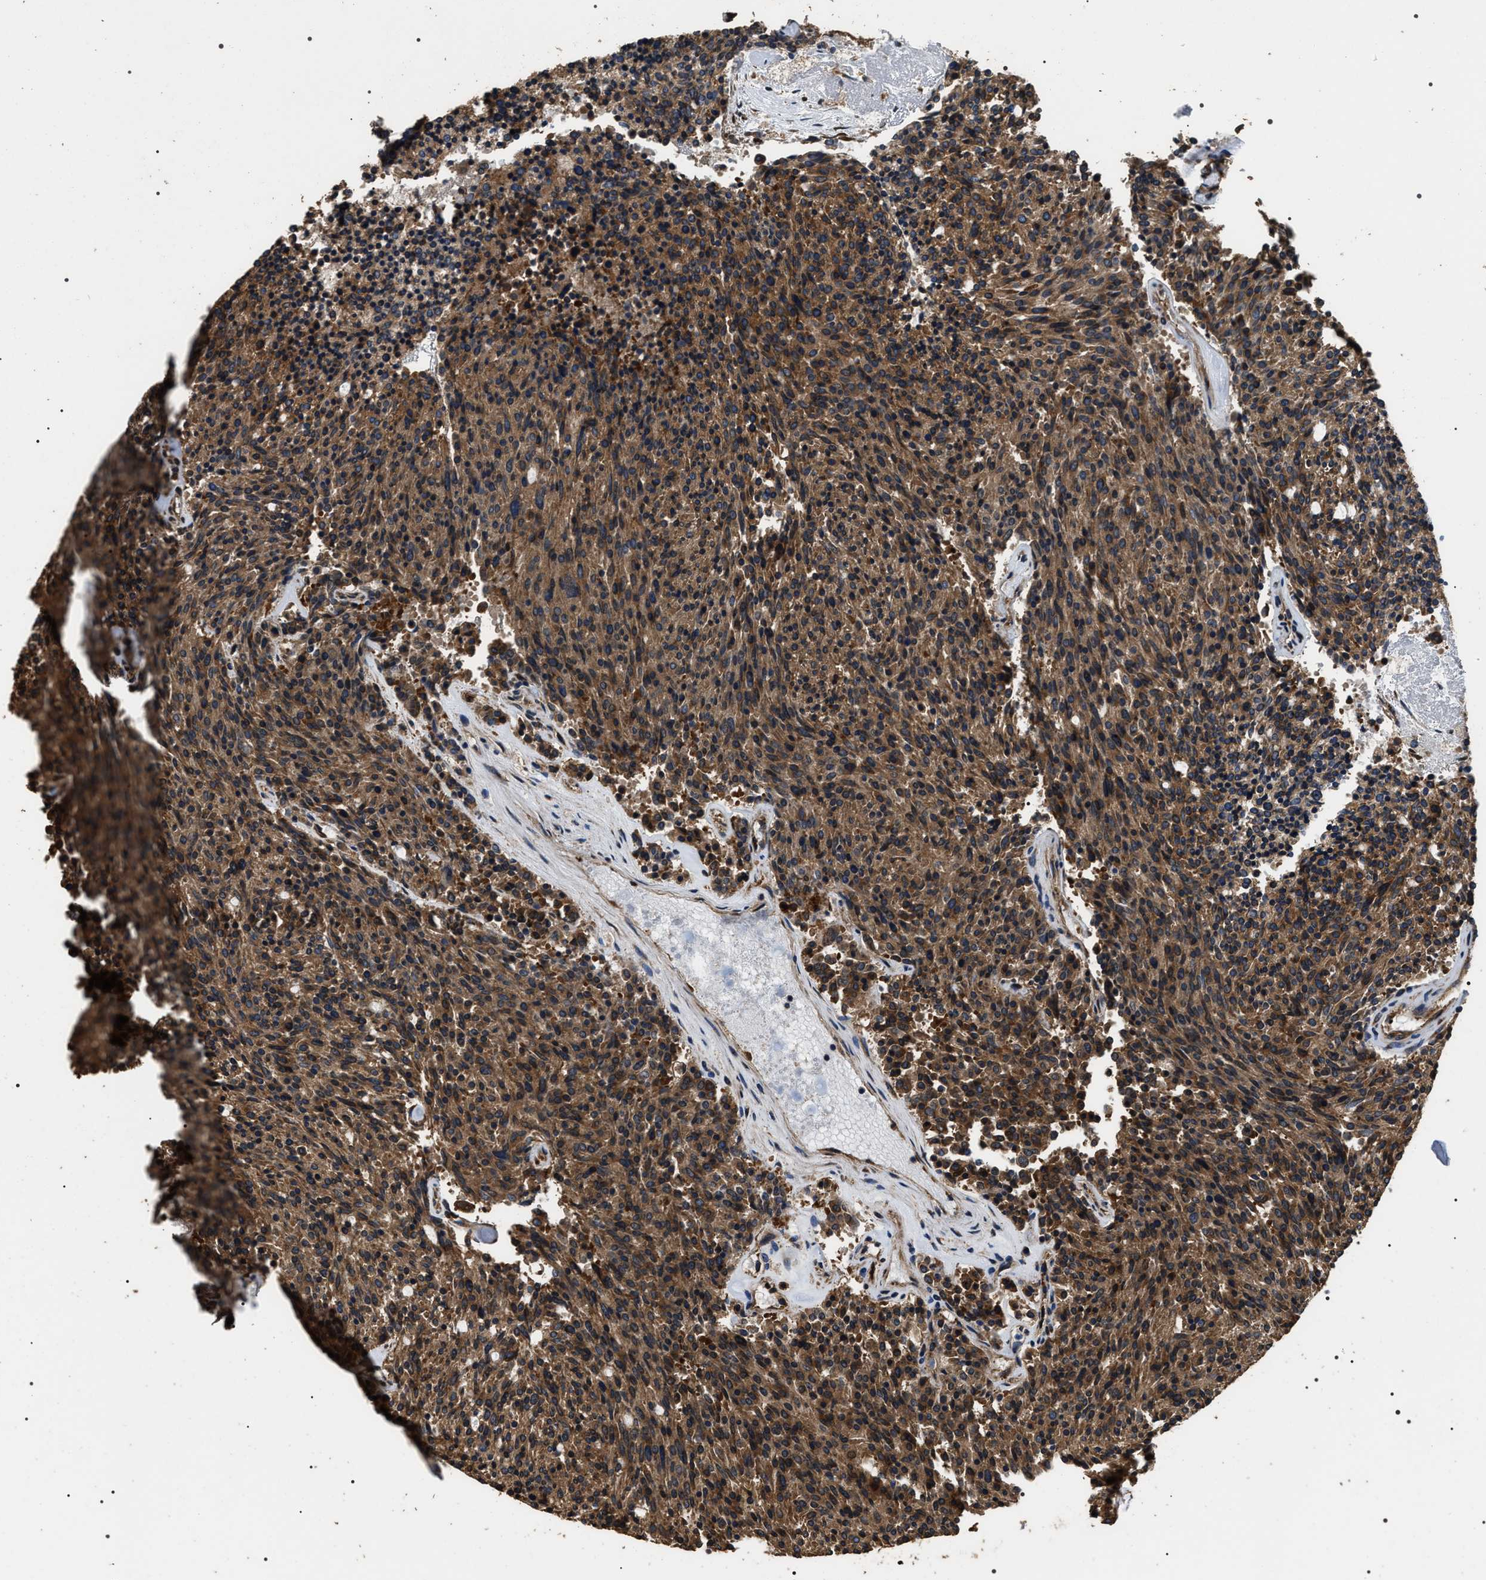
{"staining": {"intensity": "strong", "quantity": ">75%", "location": "cytoplasmic/membranous"}, "tissue": "carcinoid", "cell_type": "Tumor cells", "image_type": "cancer", "snomed": [{"axis": "morphology", "description": "Carcinoid, malignant, NOS"}, {"axis": "topography", "description": "Pancreas"}], "caption": "The immunohistochemical stain highlights strong cytoplasmic/membranous positivity in tumor cells of carcinoid (malignant) tissue.", "gene": "KTN1", "patient": {"sex": "female", "age": 54}}